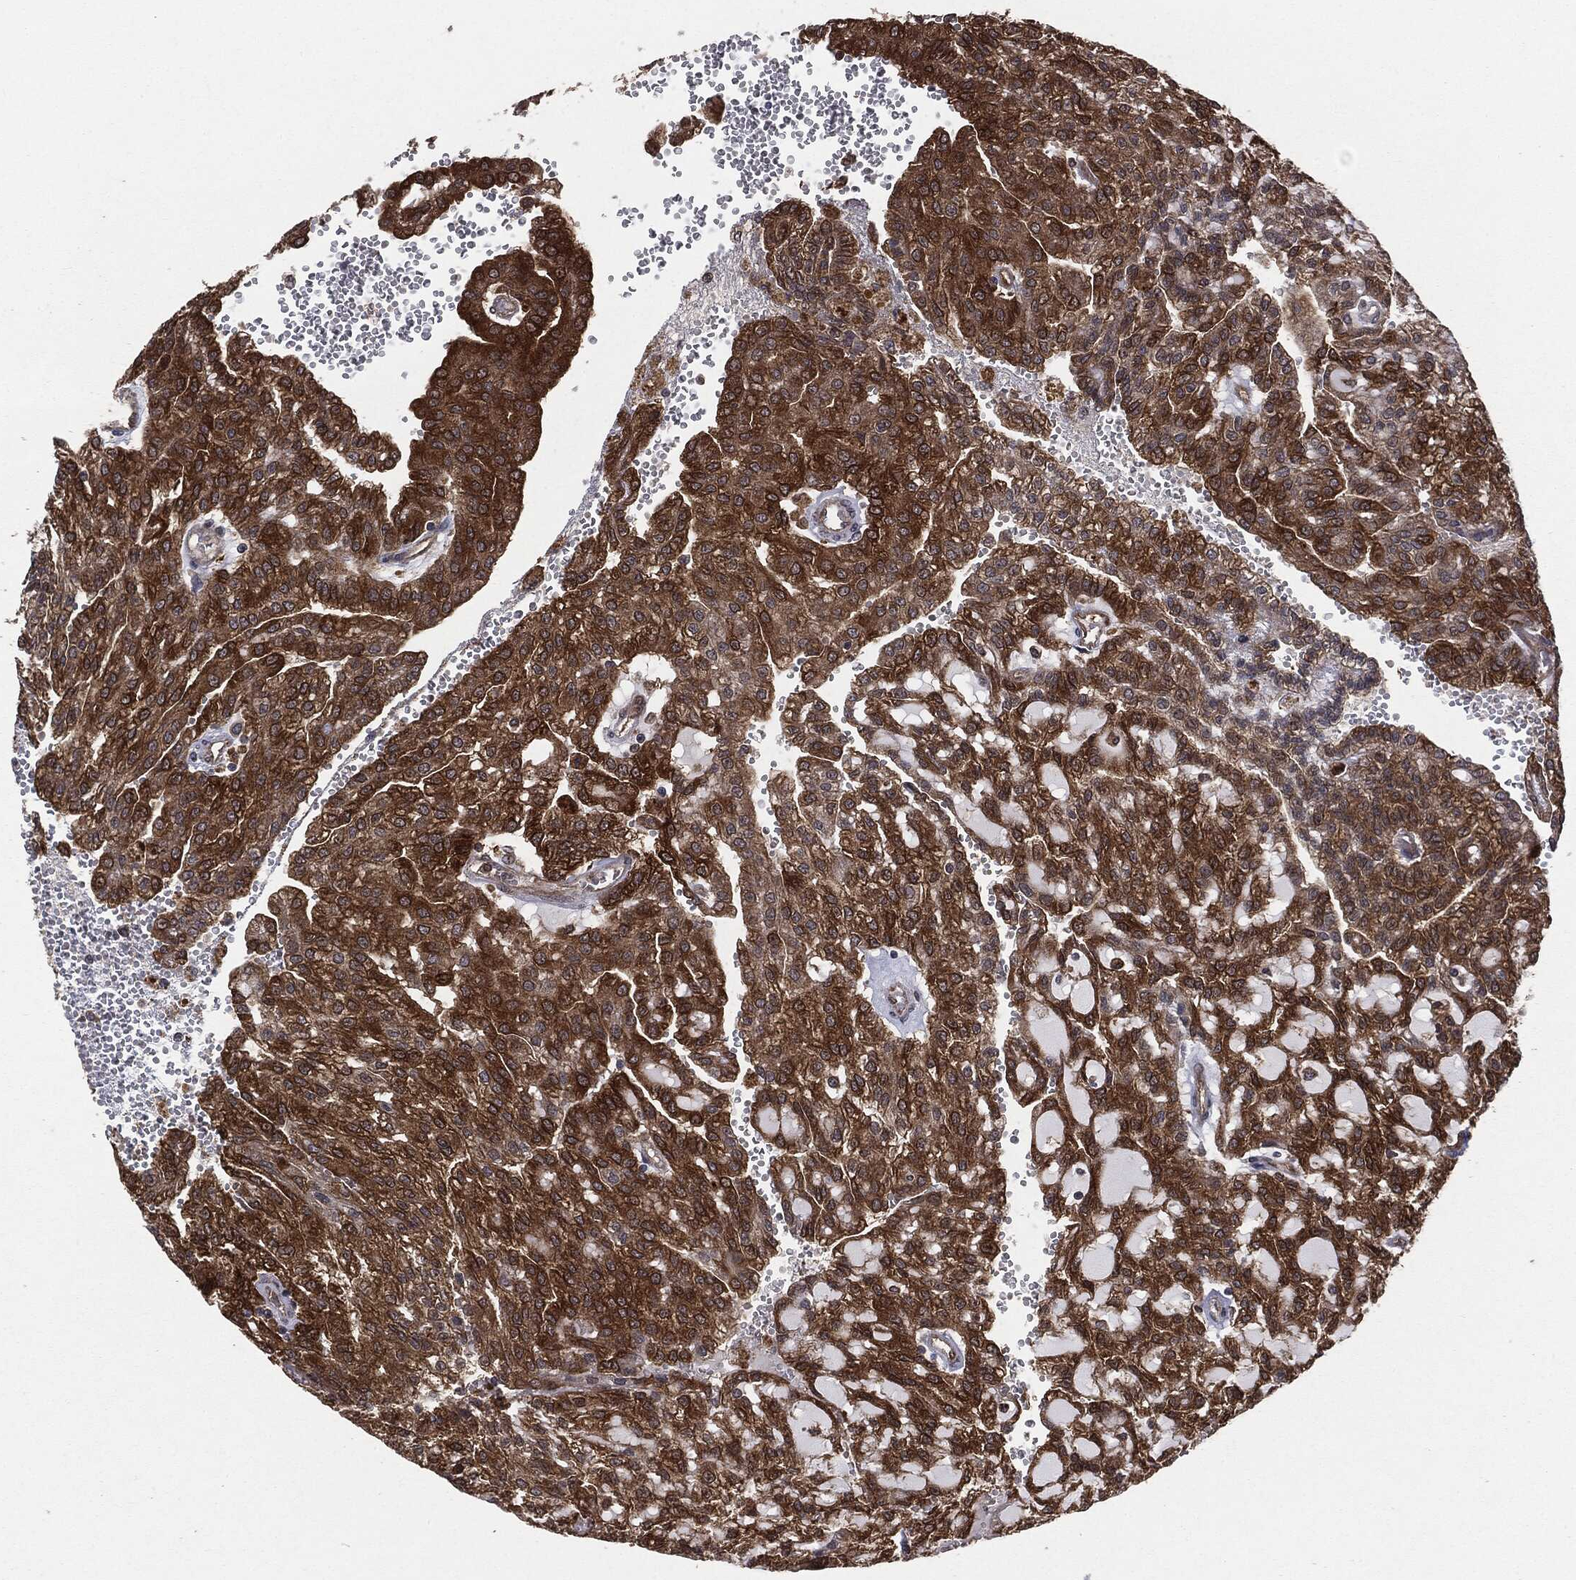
{"staining": {"intensity": "strong", "quantity": ">75%", "location": "cytoplasmic/membranous"}, "tissue": "renal cancer", "cell_type": "Tumor cells", "image_type": "cancer", "snomed": [{"axis": "morphology", "description": "Adenocarcinoma, NOS"}, {"axis": "topography", "description": "Kidney"}], "caption": "This is a micrograph of immunohistochemistry staining of renal adenocarcinoma, which shows strong staining in the cytoplasmic/membranous of tumor cells.", "gene": "NME1", "patient": {"sex": "male", "age": 63}}